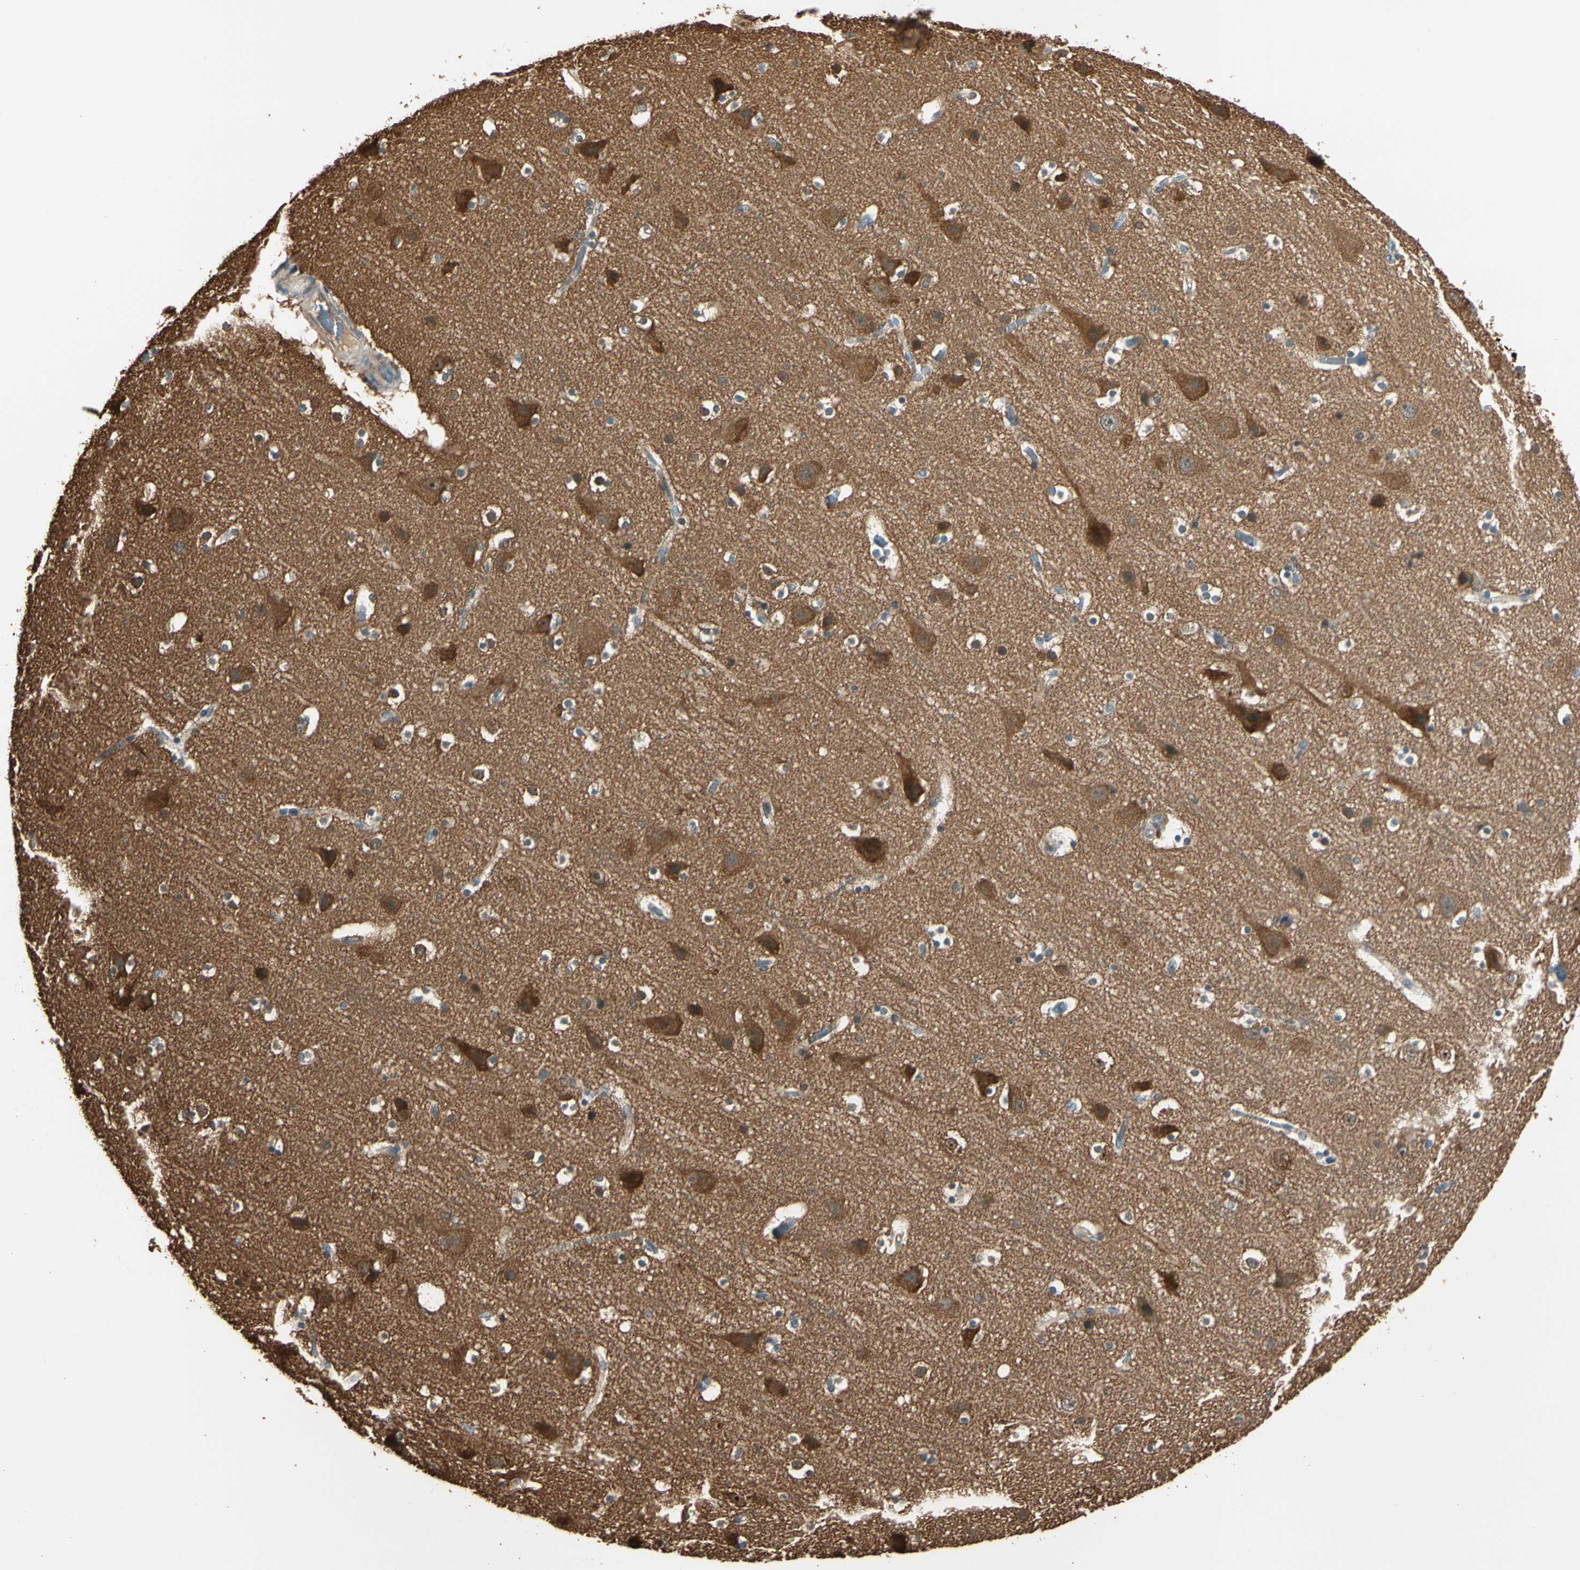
{"staining": {"intensity": "weak", "quantity": ">75%", "location": "cytoplasmic/membranous"}, "tissue": "cerebral cortex", "cell_type": "Endothelial cells", "image_type": "normal", "snomed": [{"axis": "morphology", "description": "Normal tissue, NOS"}, {"axis": "topography", "description": "Cerebral cortex"}], "caption": "Protein staining exhibits weak cytoplasmic/membranous staining in about >75% of endothelial cells in normal cerebral cortex.", "gene": "TNFRSF21", "patient": {"sex": "male", "age": 45}}